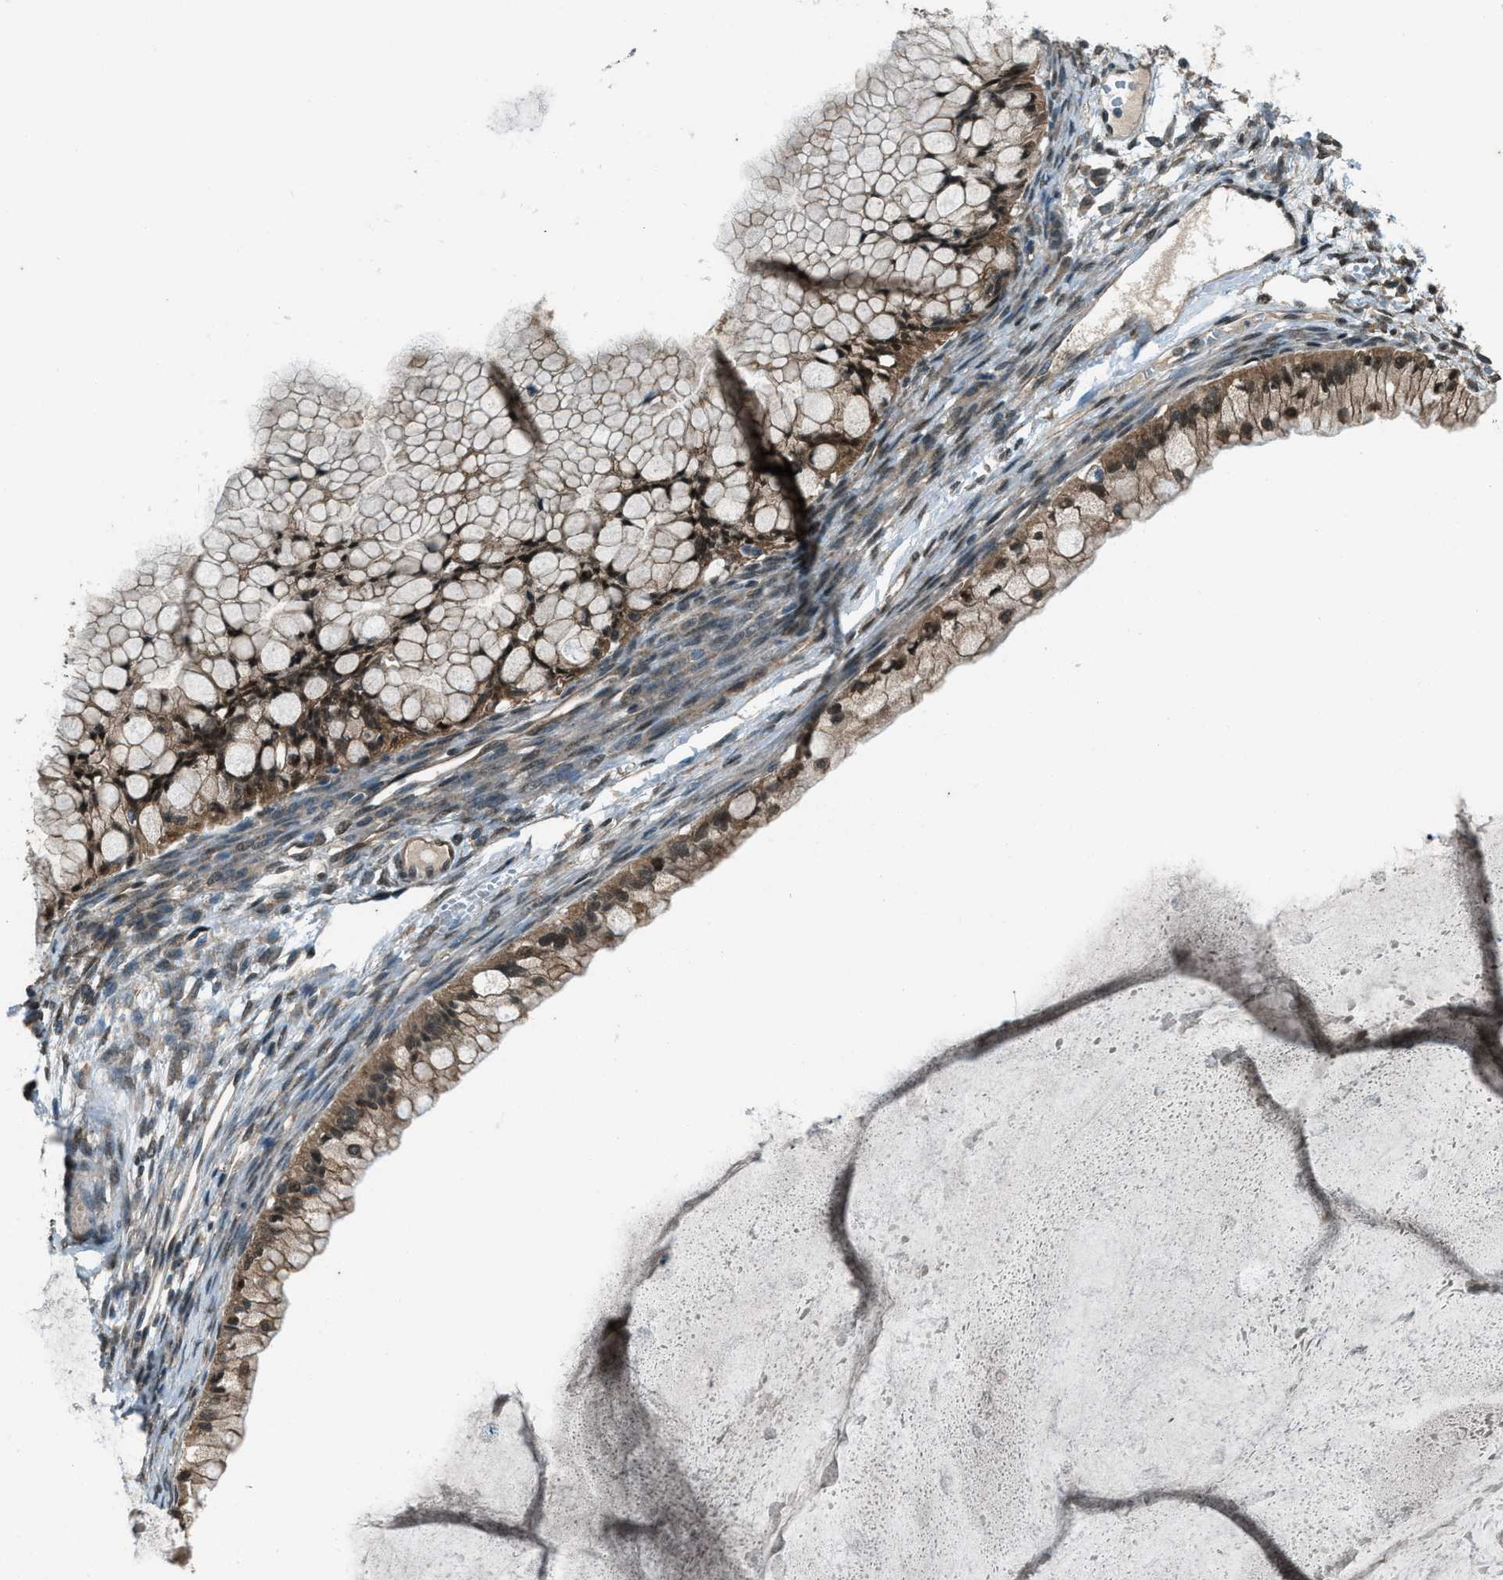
{"staining": {"intensity": "moderate", "quantity": ">75%", "location": "cytoplasmic/membranous,nuclear"}, "tissue": "ovarian cancer", "cell_type": "Tumor cells", "image_type": "cancer", "snomed": [{"axis": "morphology", "description": "Cystadenocarcinoma, mucinous, NOS"}, {"axis": "topography", "description": "Ovary"}], "caption": "This photomicrograph reveals IHC staining of ovarian cancer (mucinous cystadenocarcinoma), with medium moderate cytoplasmic/membranous and nuclear expression in approximately >75% of tumor cells.", "gene": "SVIL", "patient": {"sex": "female", "age": 57}}